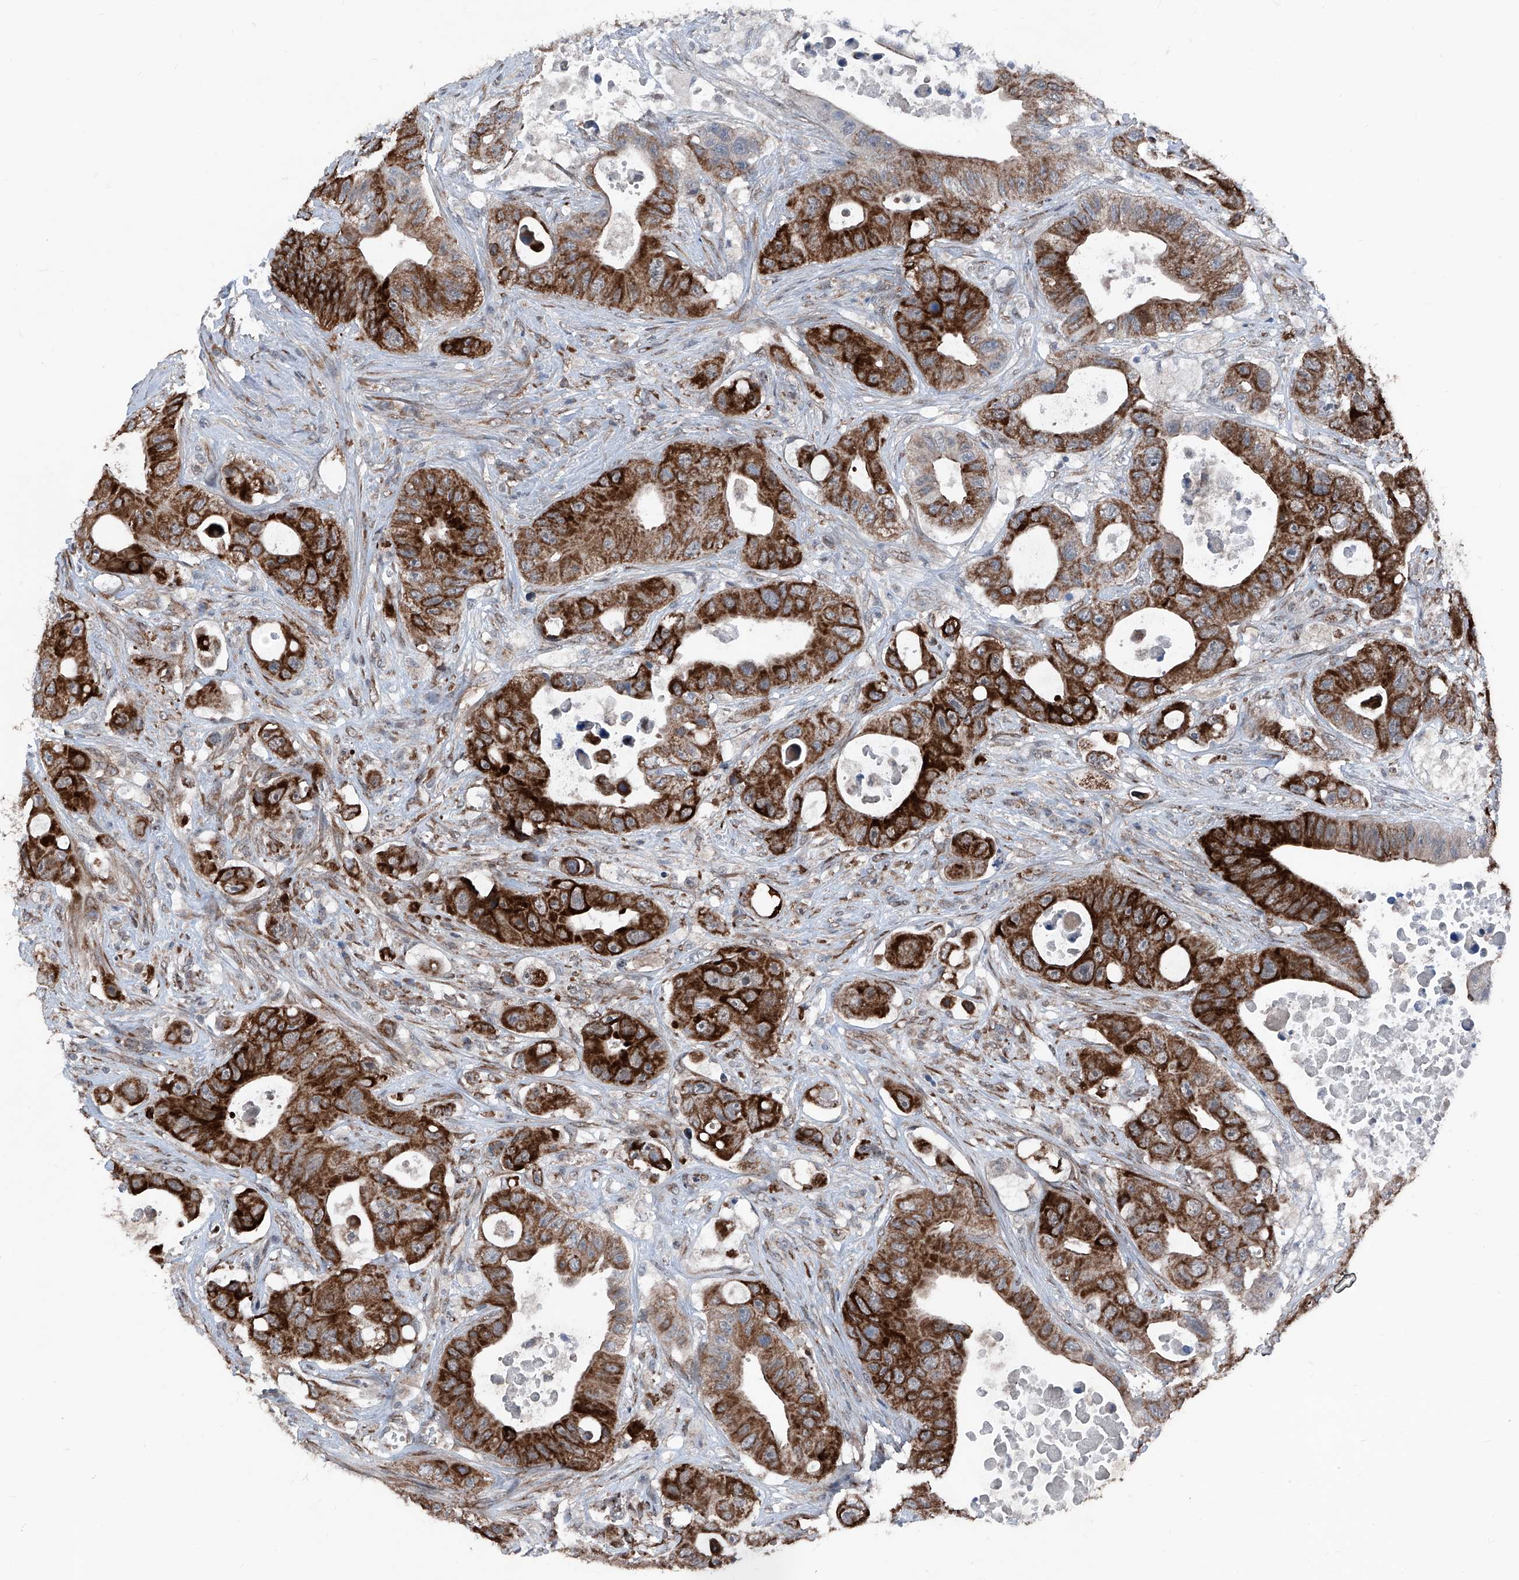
{"staining": {"intensity": "strong", "quantity": ">75%", "location": "cytoplasmic/membranous"}, "tissue": "colorectal cancer", "cell_type": "Tumor cells", "image_type": "cancer", "snomed": [{"axis": "morphology", "description": "Adenocarcinoma, NOS"}, {"axis": "topography", "description": "Colon"}], "caption": "Protein analysis of colorectal cancer (adenocarcinoma) tissue reveals strong cytoplasmic/membranous positivity in approximately >75% of tumor cells.", "gene": "COA7", "patient": {"sex": "female", "age": 46}}